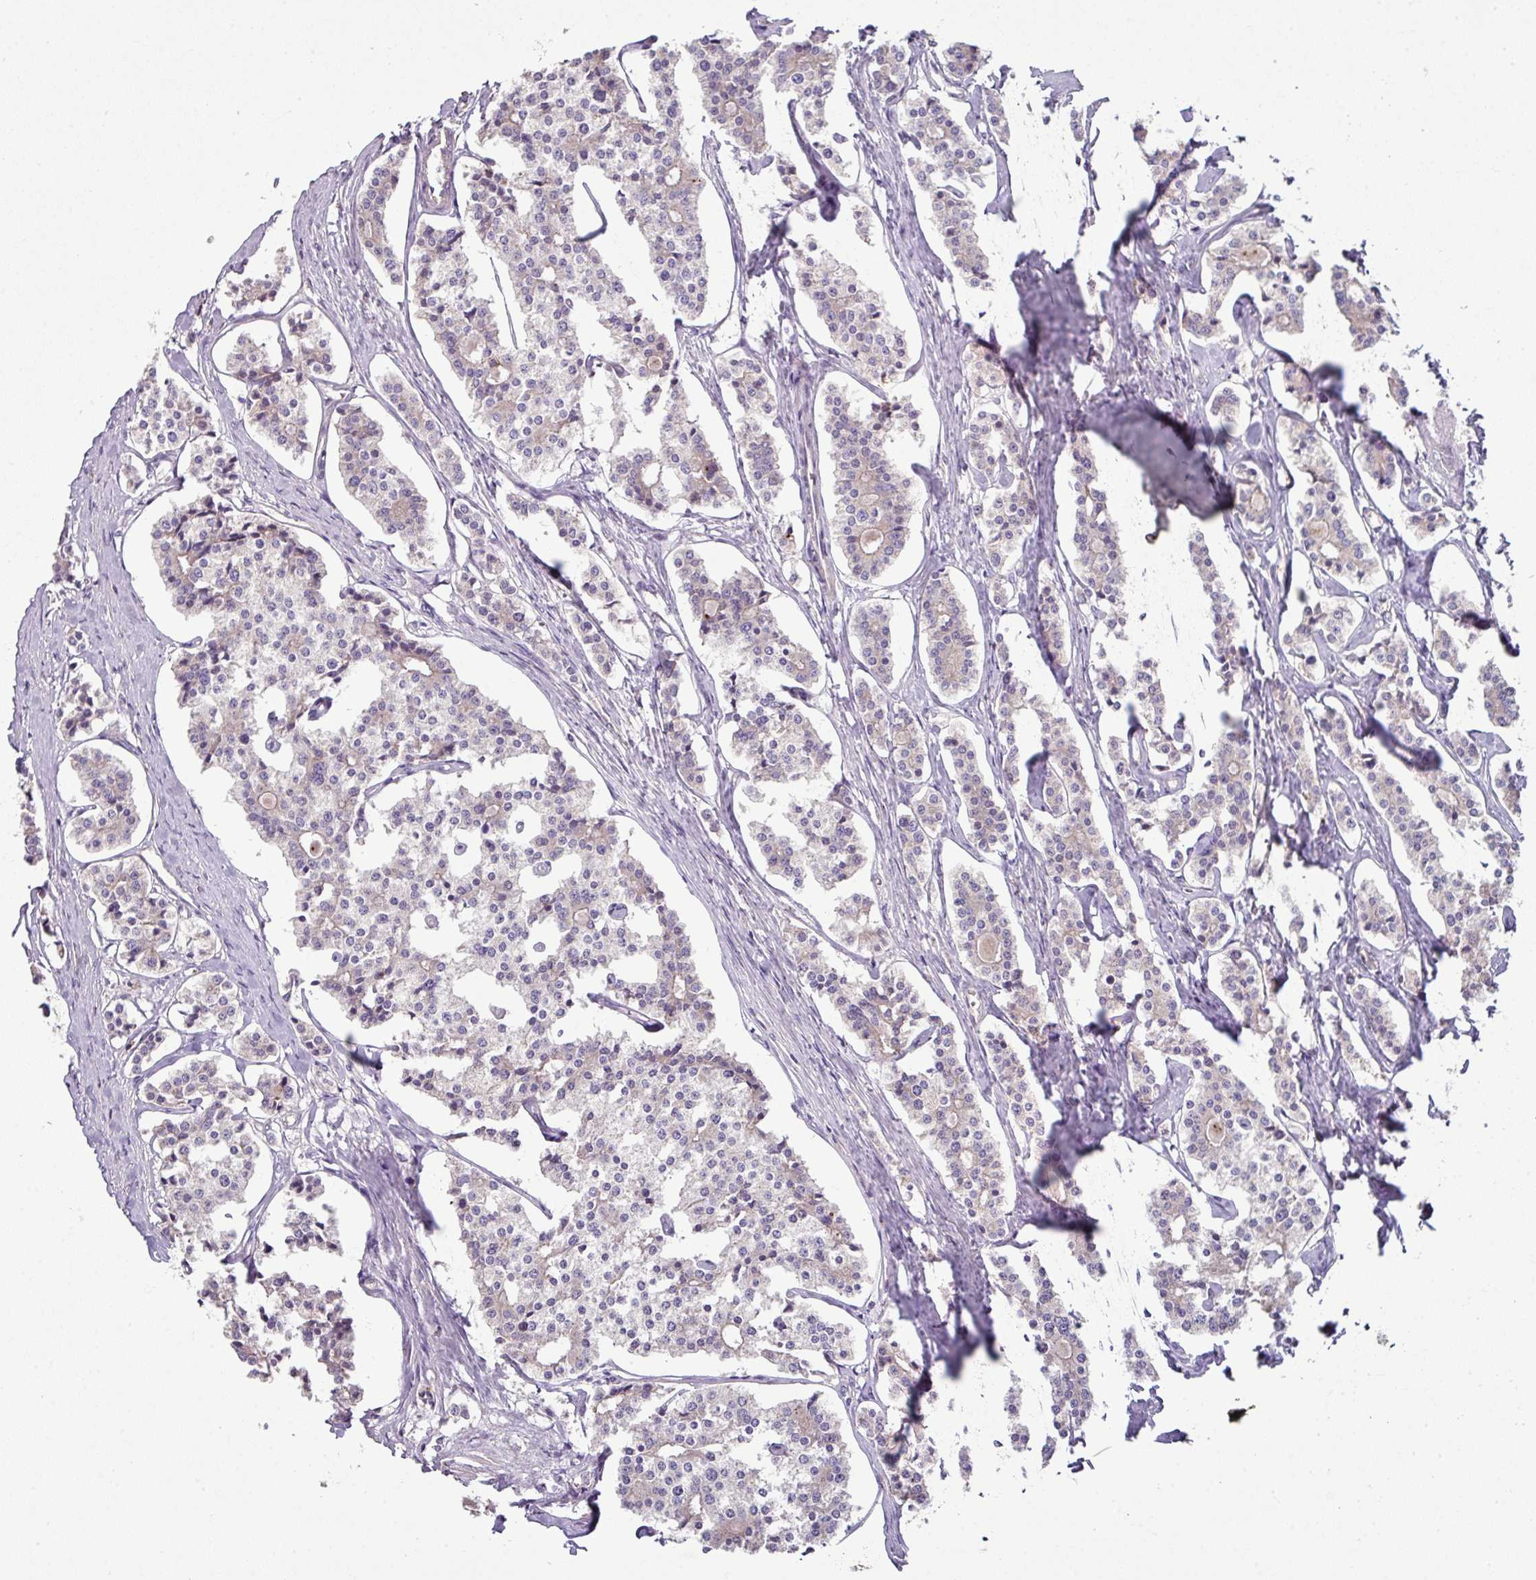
{"staining": {"intensity": "moderate", "quantity": "<25%", "location": "cytoplasmic/membranous"}, "tissue": "carcinoid", "cell_type": "Tumor cells", "image_type": "cancer", "snomed": [{"axis": "morphology", "description": "Carcinoid, malignant, NOS"}, {"axis": "topography", "description": "Small intestine"}], "caption": "This is an image of IHC staining of carcinoid, which shows moderate expression in the cytoplasmic/membranous of tumor cells.", "gene": "LRRC9", "patient": {"sex": "male", "age": 63}}